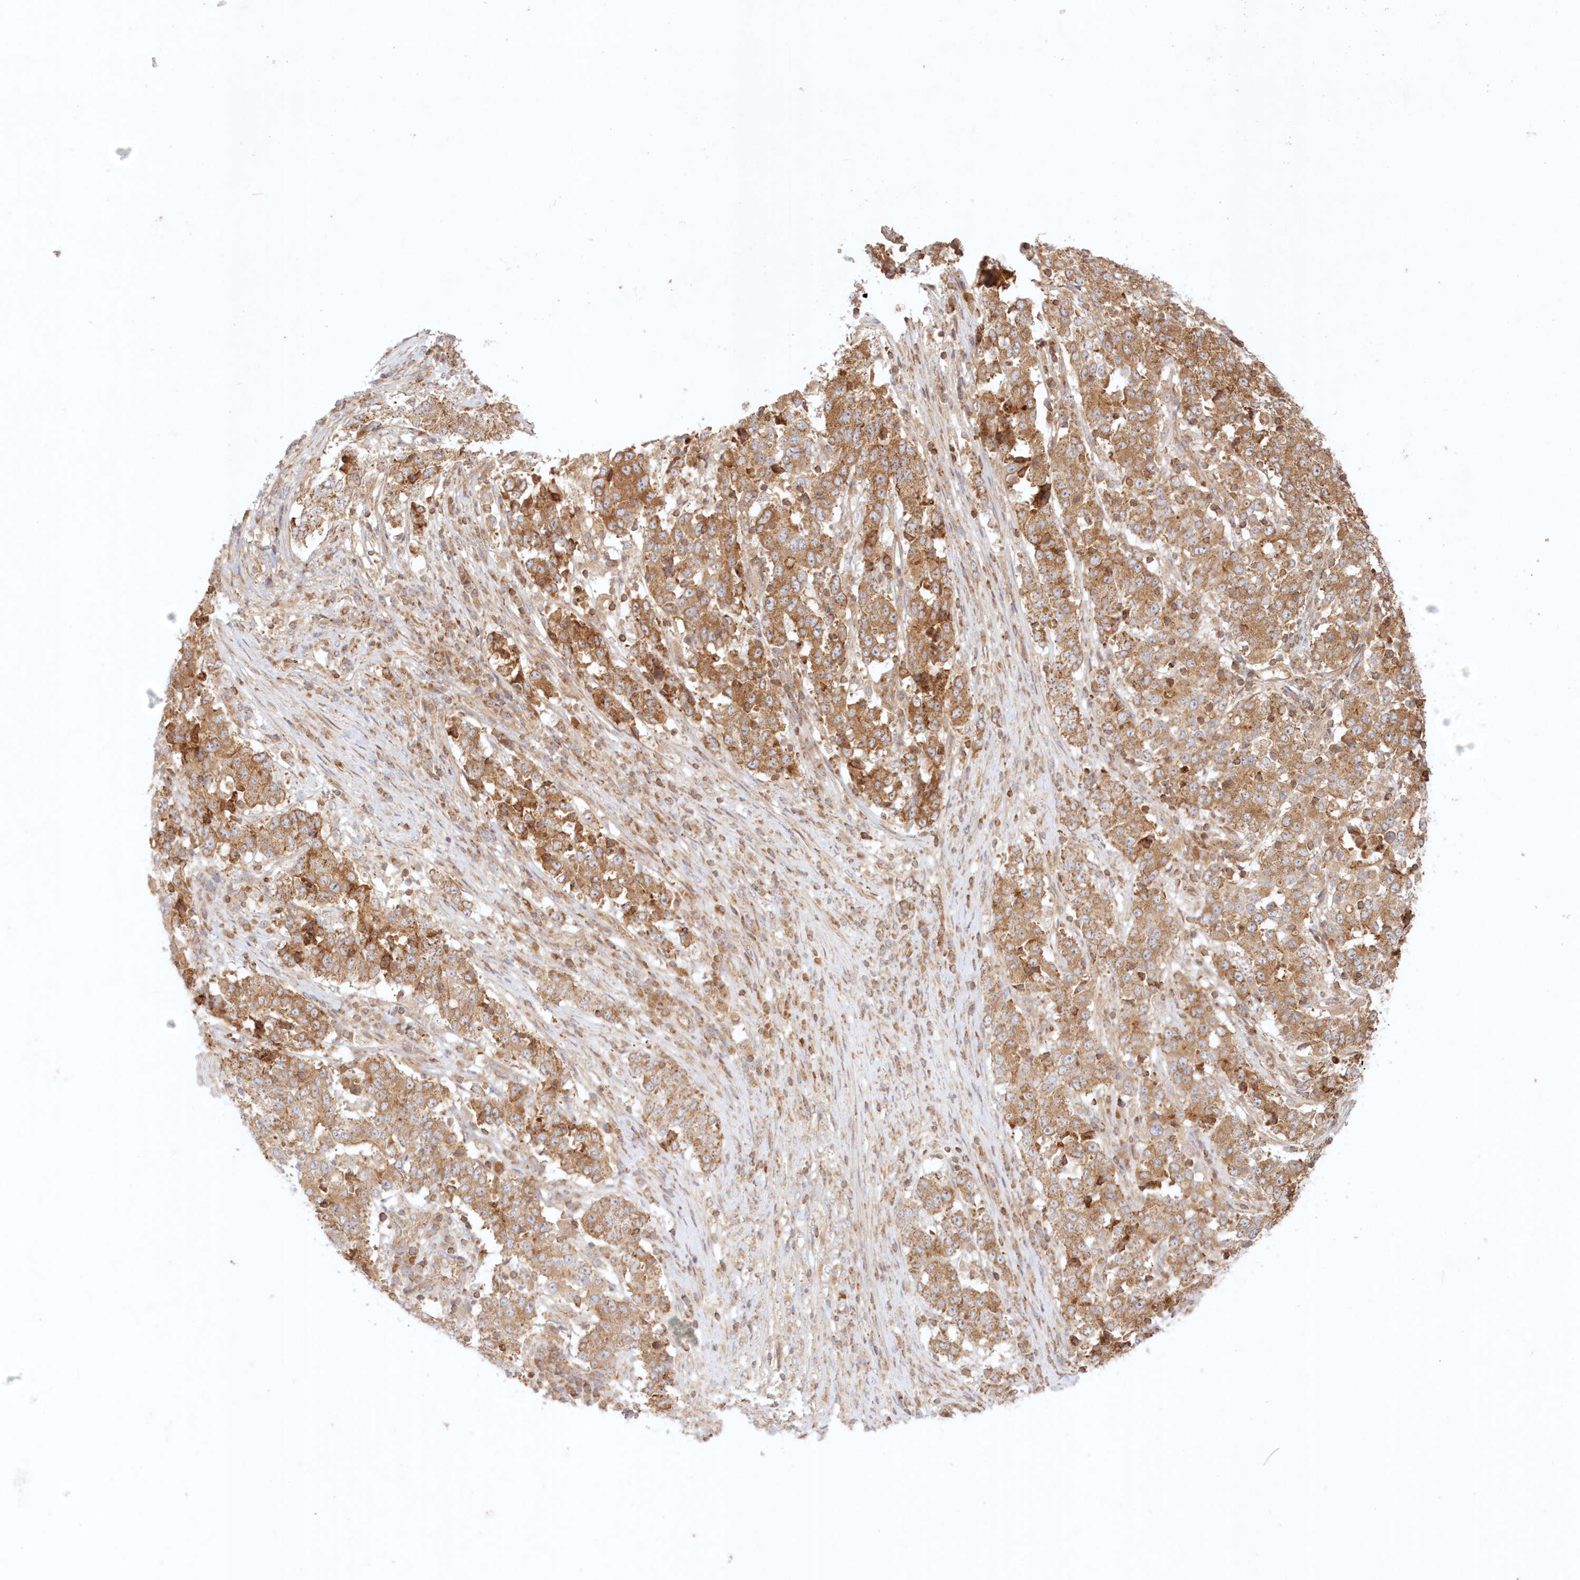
{"staining": {"intensity": "moderate", "quantity": ">75%", "location": "cytoplasmic/membranous"}, "tissue": "stomach cancer", "cell_type": "Tumor cells", "image_type": "cancer", "snomed": [{"axis": "morphology", "description": "Adenocarcinoma, NOS"}, {"axis": "topography", "description": "Stomach"}], "caption": "Protein staining of stomach cancer tissue shows moderate cytoplasmic/membranous positivity in about >75% of tumor cells.", "gene": "KIAA0232", "patient": {"sex": "male", "age": 59}}